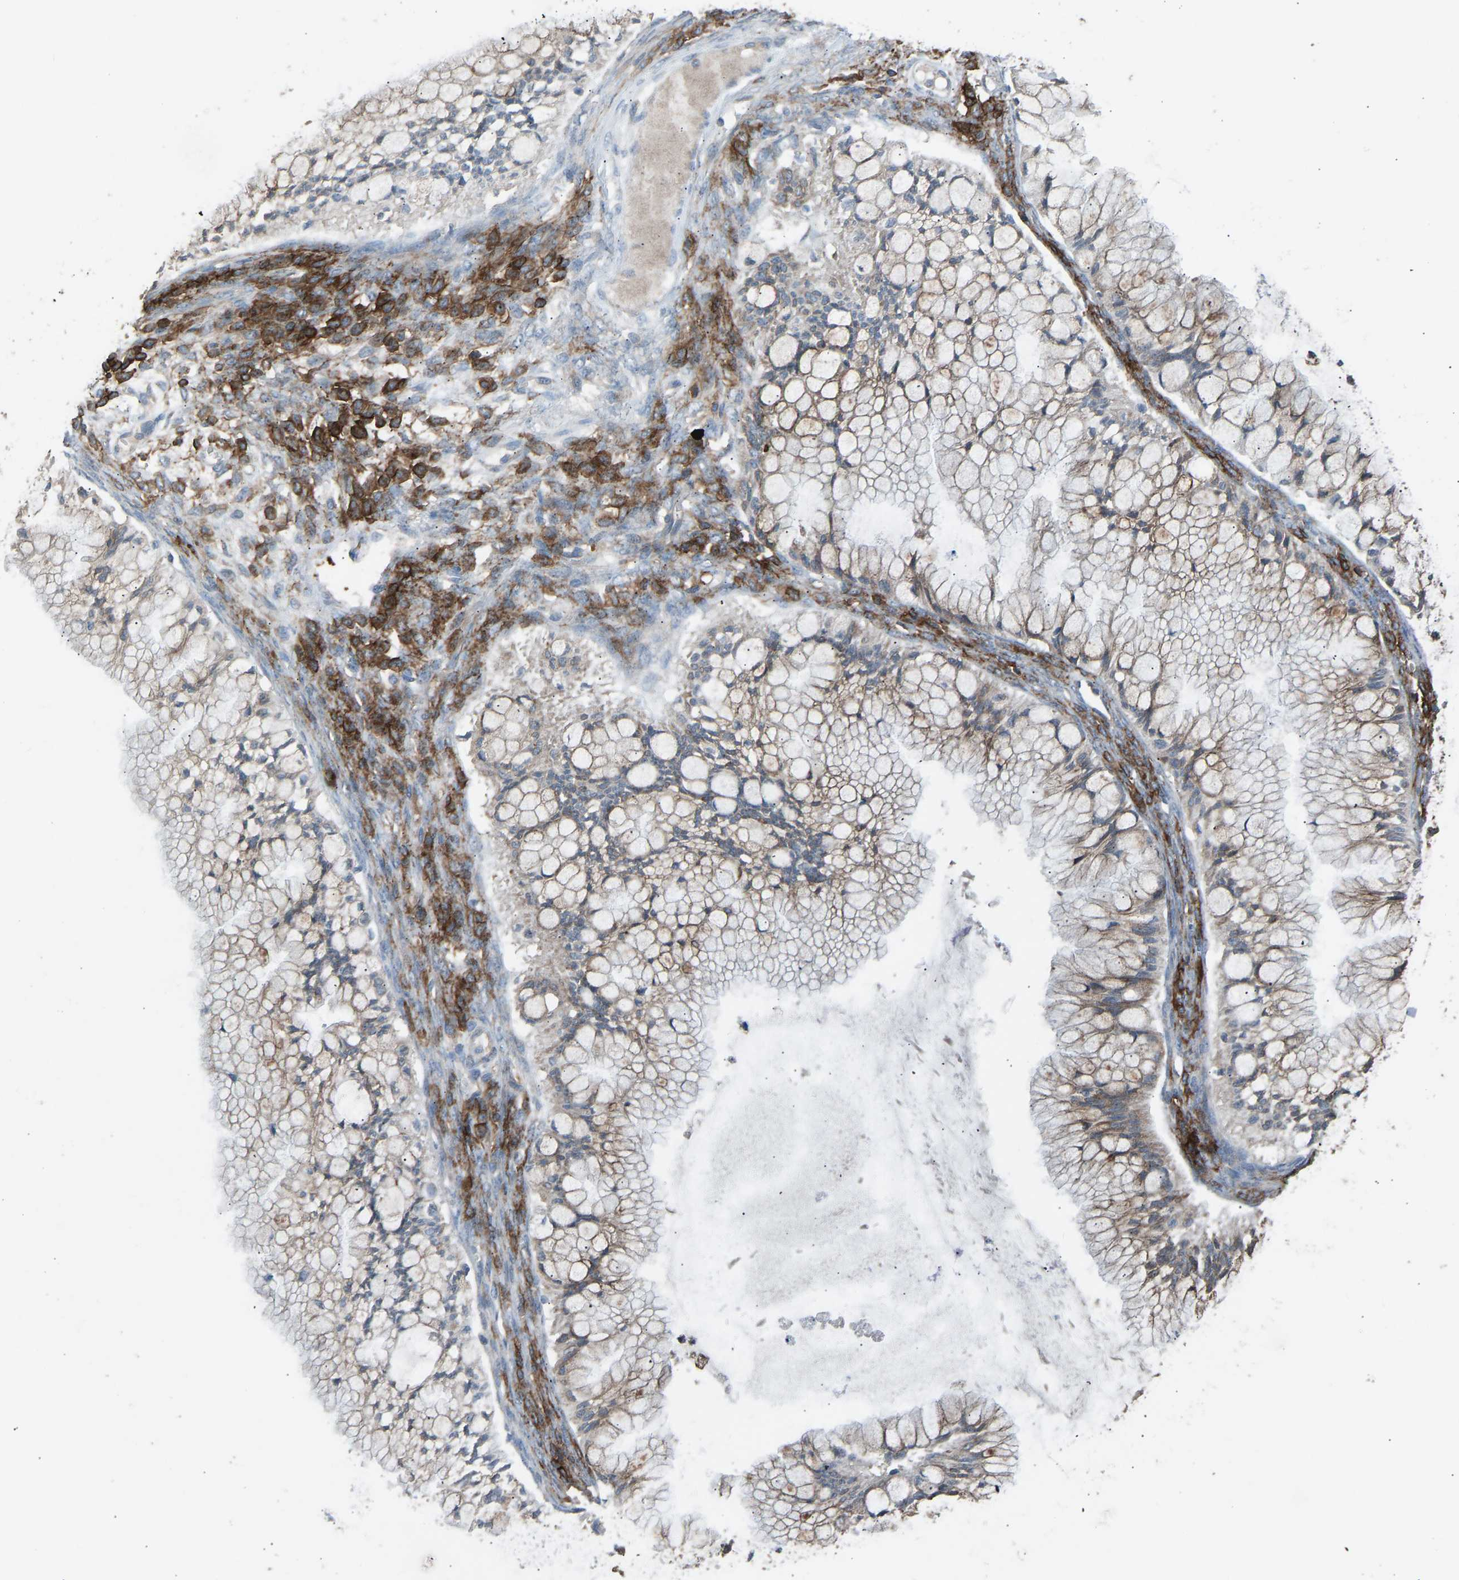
{"staining": {"intensity": "moderate", "quantity": "<25%", "location": "cytoplasmic/membranous"}, "tissue": "ovarian cancer", "cell_type": "Tumor cells", "image_type": "cancer", "snomed": [{"axis": "morphology", "description": "Cystadenocarcinoma, mucinous, NOS"}, {"axis": "topography", "description": "Ovary"}], "caption": "Immunohistochemical staining of human mucinous cystadenocarcinoma (ovarian) displays low levels of moderate cytoplasmic/membranous protein positivity in about <25% of tumor cells.", "gene": "TGFBR3", "patient": {"sex": "female", "age": 57}}